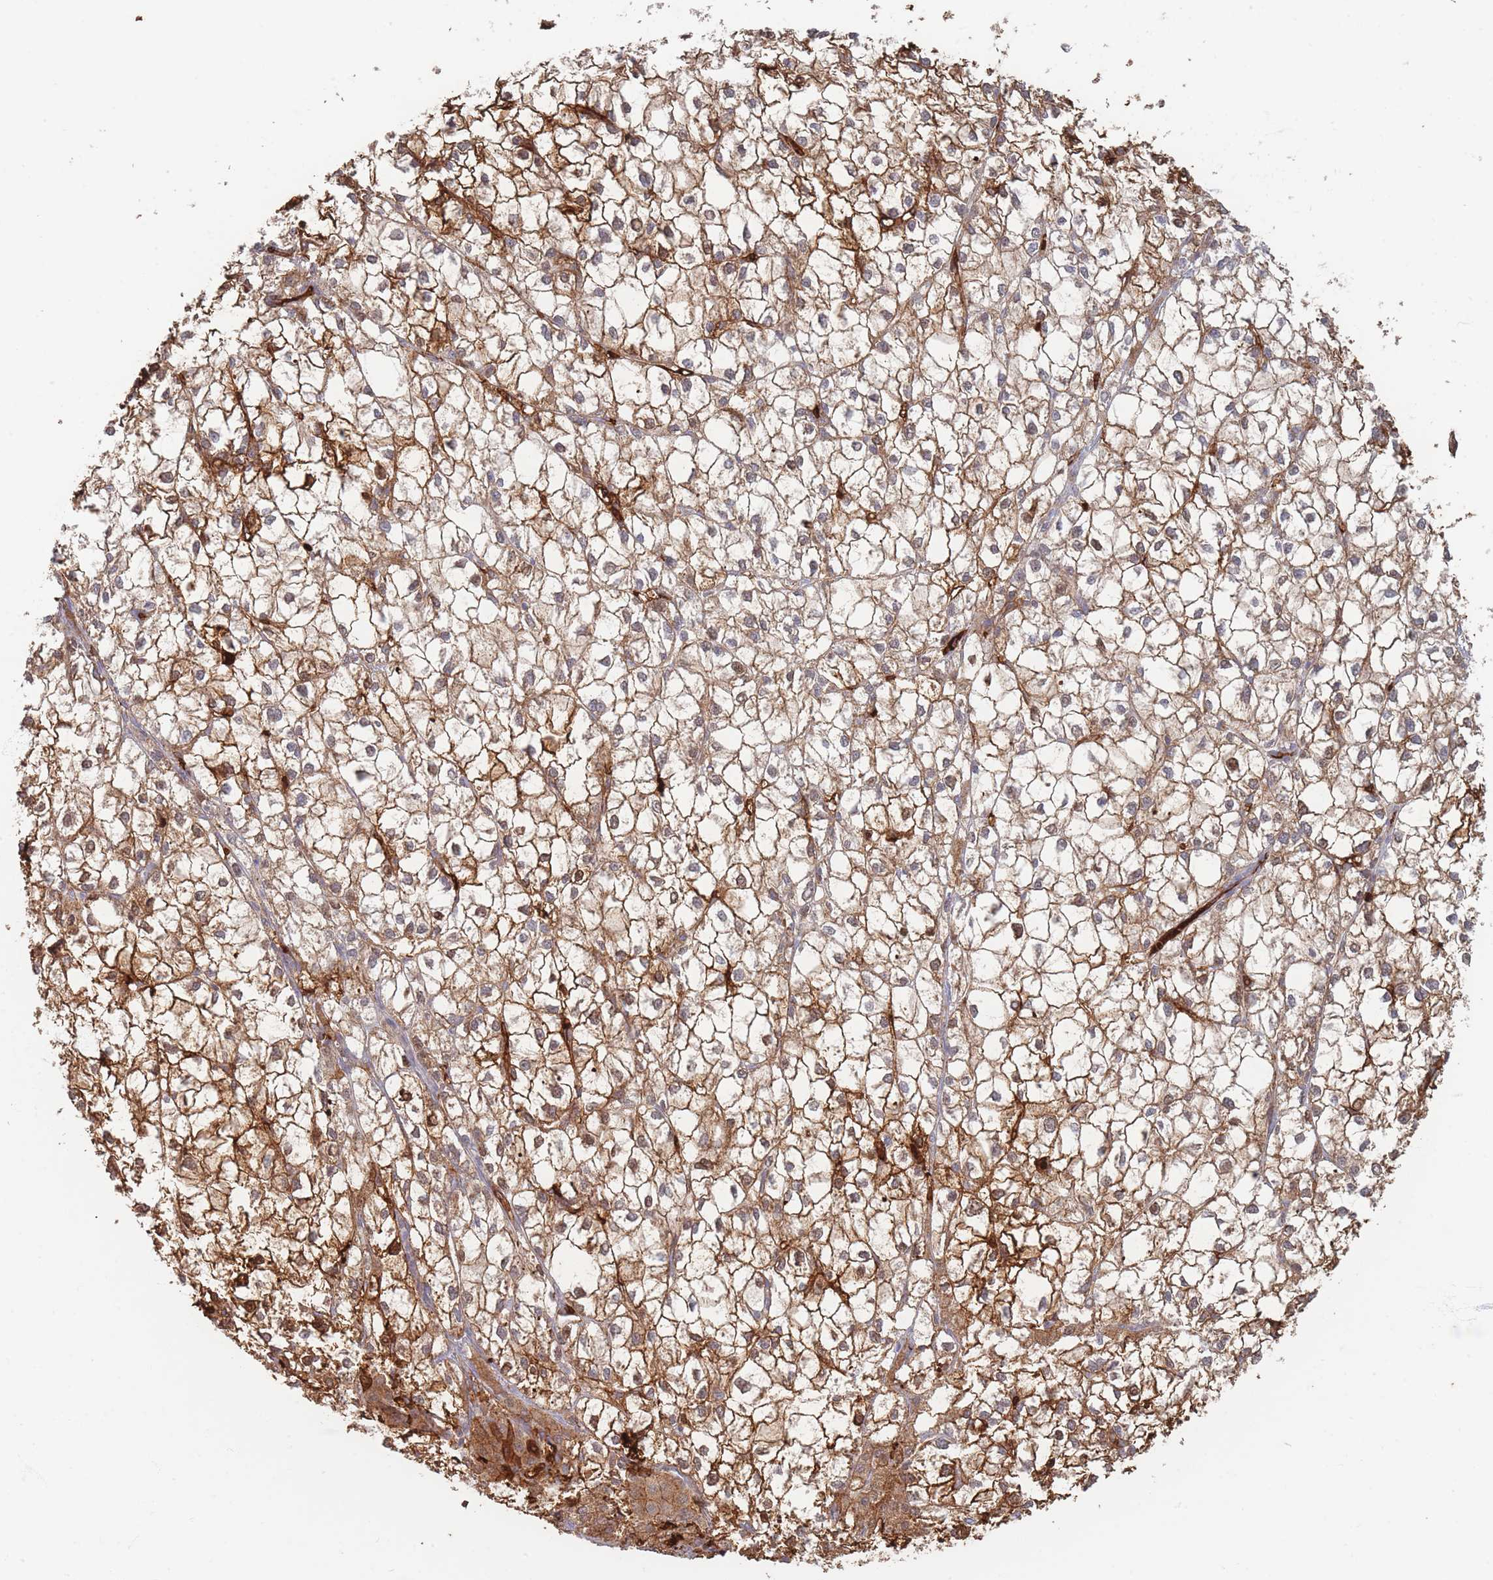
{"staining": {"intensity": "strong", "quantity": ">75%", "location": "cytoplasmic/membranous"}, "tissue": "liver cancer", "cell_type": "Tumor cells", "image_type": "cancer", "snomed": [{"axis": "morphology", "description": "Carcinoma, Hepatocellular, NOS"}, {"axis": "topography", "description": "Liver"}], "caption": "Immunohistochemical staining of human liver cancer shows strong cytoplasmic/membranous protein staining in about >75% of tumor cells.", "gene": "SLC2A6", "patient": {"sex": "female", "age": 43}}